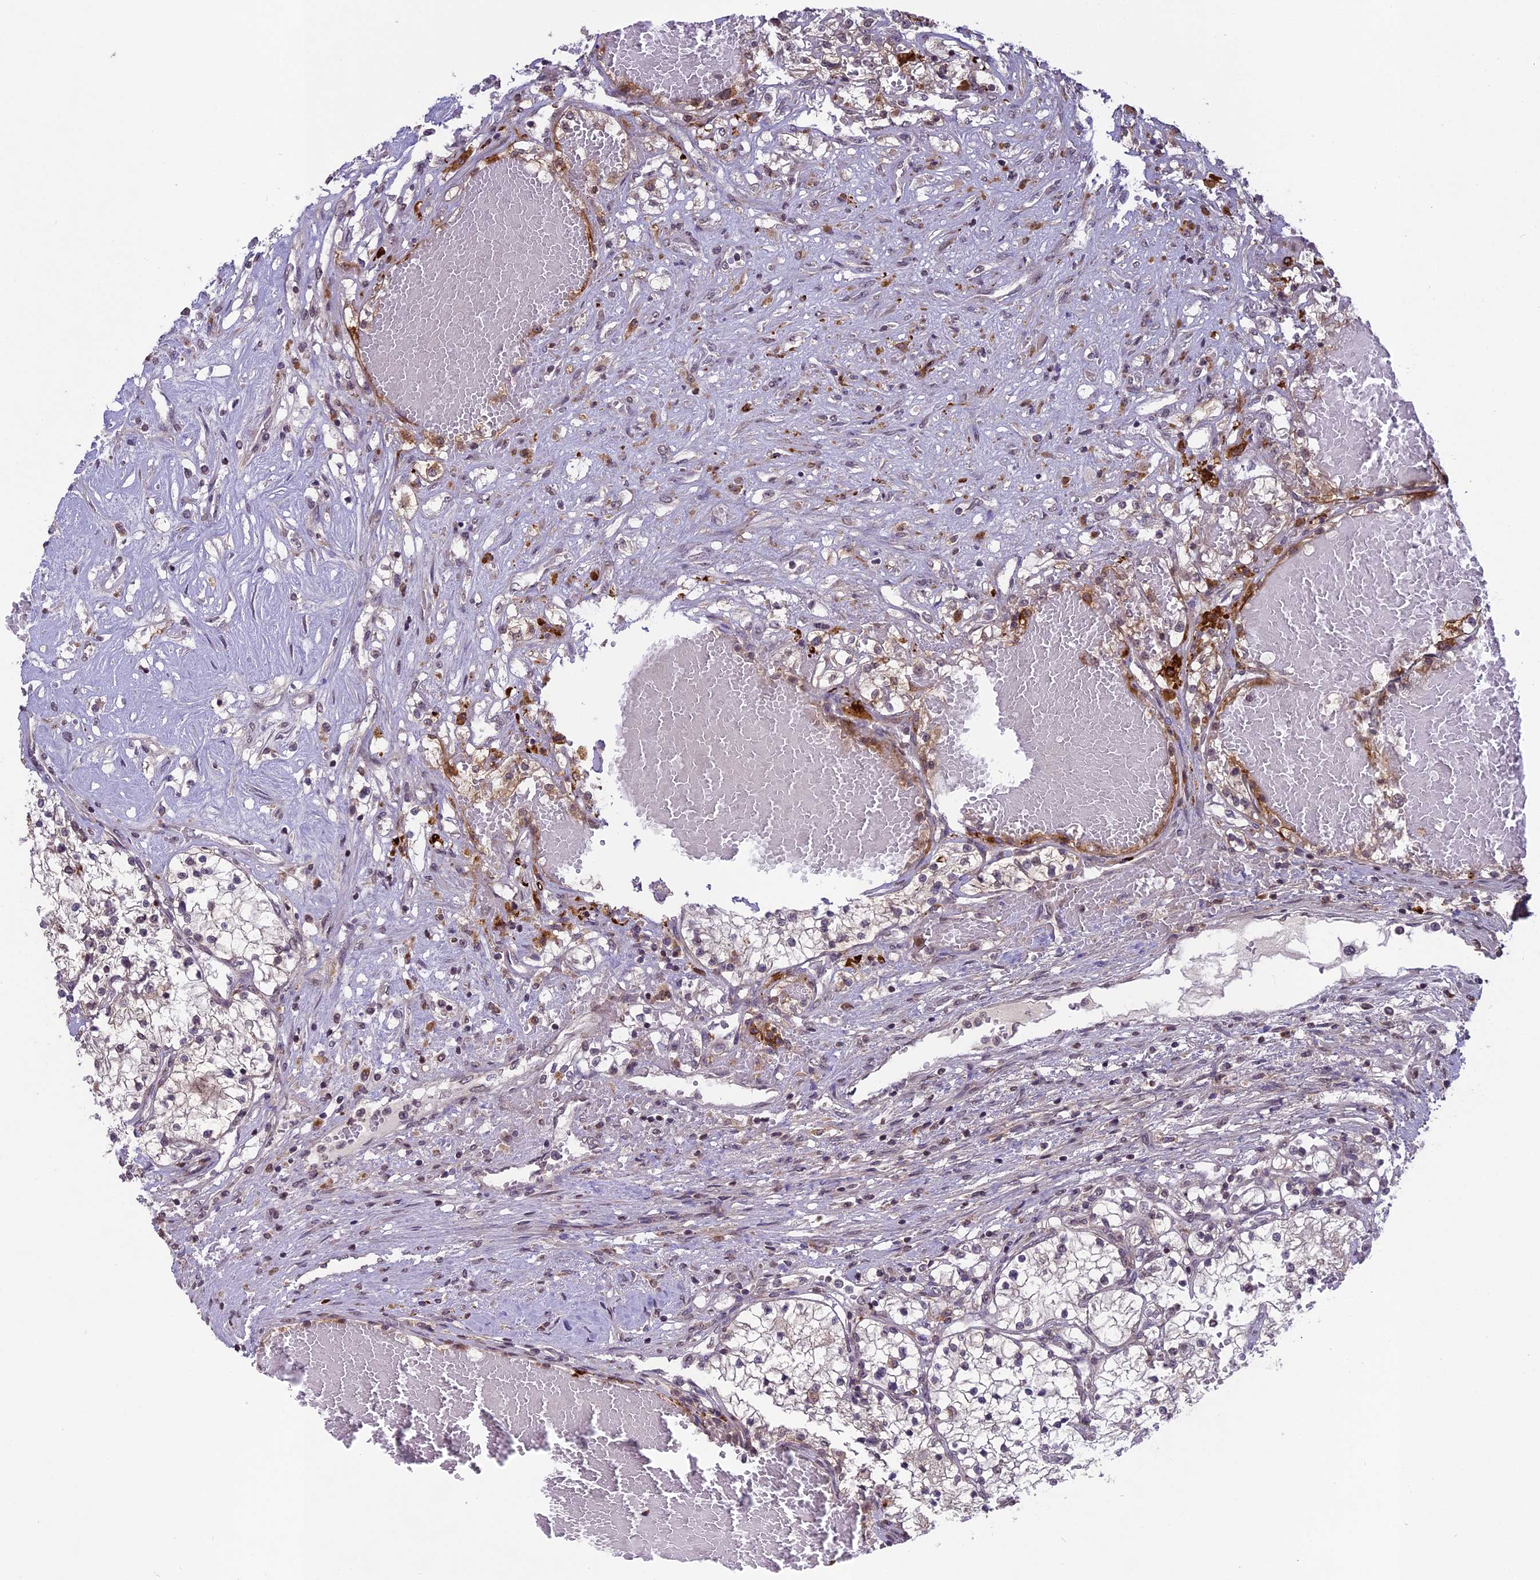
{"staining": {"intensity": "negative", "quantity": "none", "location": "none"}, "tissue": "renal cancer", "cell_type": "Tumor cells", "image_type": "cancer", "snomed": [{"axis": "morphology", "description": "Normal tissue, NOS"}, {"axis": "morphology", "description": "Adenocarcinoma, NOS"}, {"axis": "topography", "description": "Kidney"}], "caption": "The image shows no staining of tumor cells in renal cancer.", "gene": "ERG28", "patient": {"sex": "male", "age": 68}}